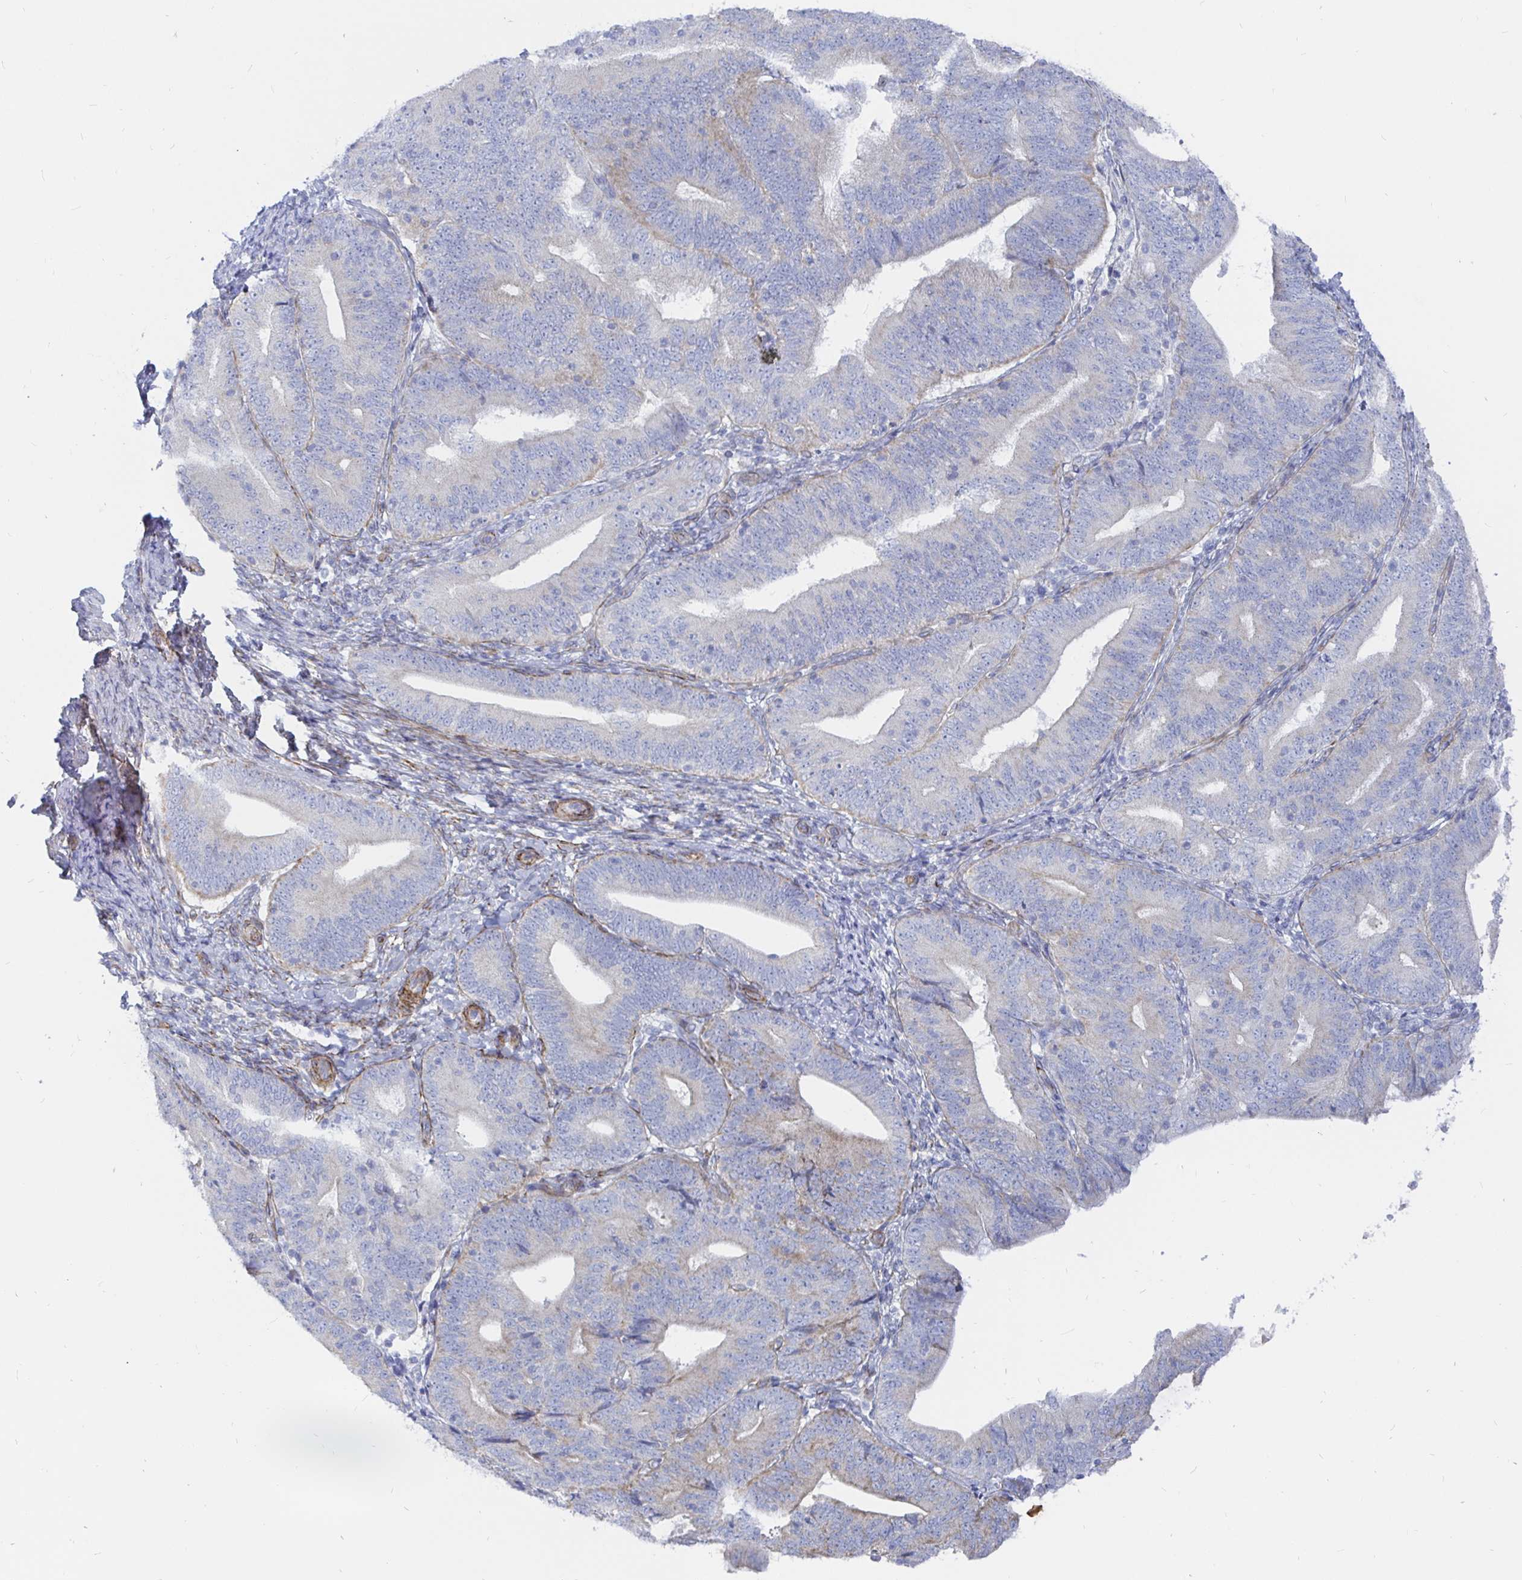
{"staining": {"intensity": "negative", "quantity": "none", "location": "none"}, "tissue": "endometrial cancer", "cell_type": "Tumor cells", "image_type": "cancer", "snomed": [{"axis": "morphology", "description": "Adenocarcinoma, NOS"}, {"axis": "topography", "description": "Endometrium"}], "caption": "Protein analysis of adenocarcinoma (endometrial) exhibits no significant staining in tumor cells.", "gene": "COX16", "patient": {"sex": "female", "age": 70}}